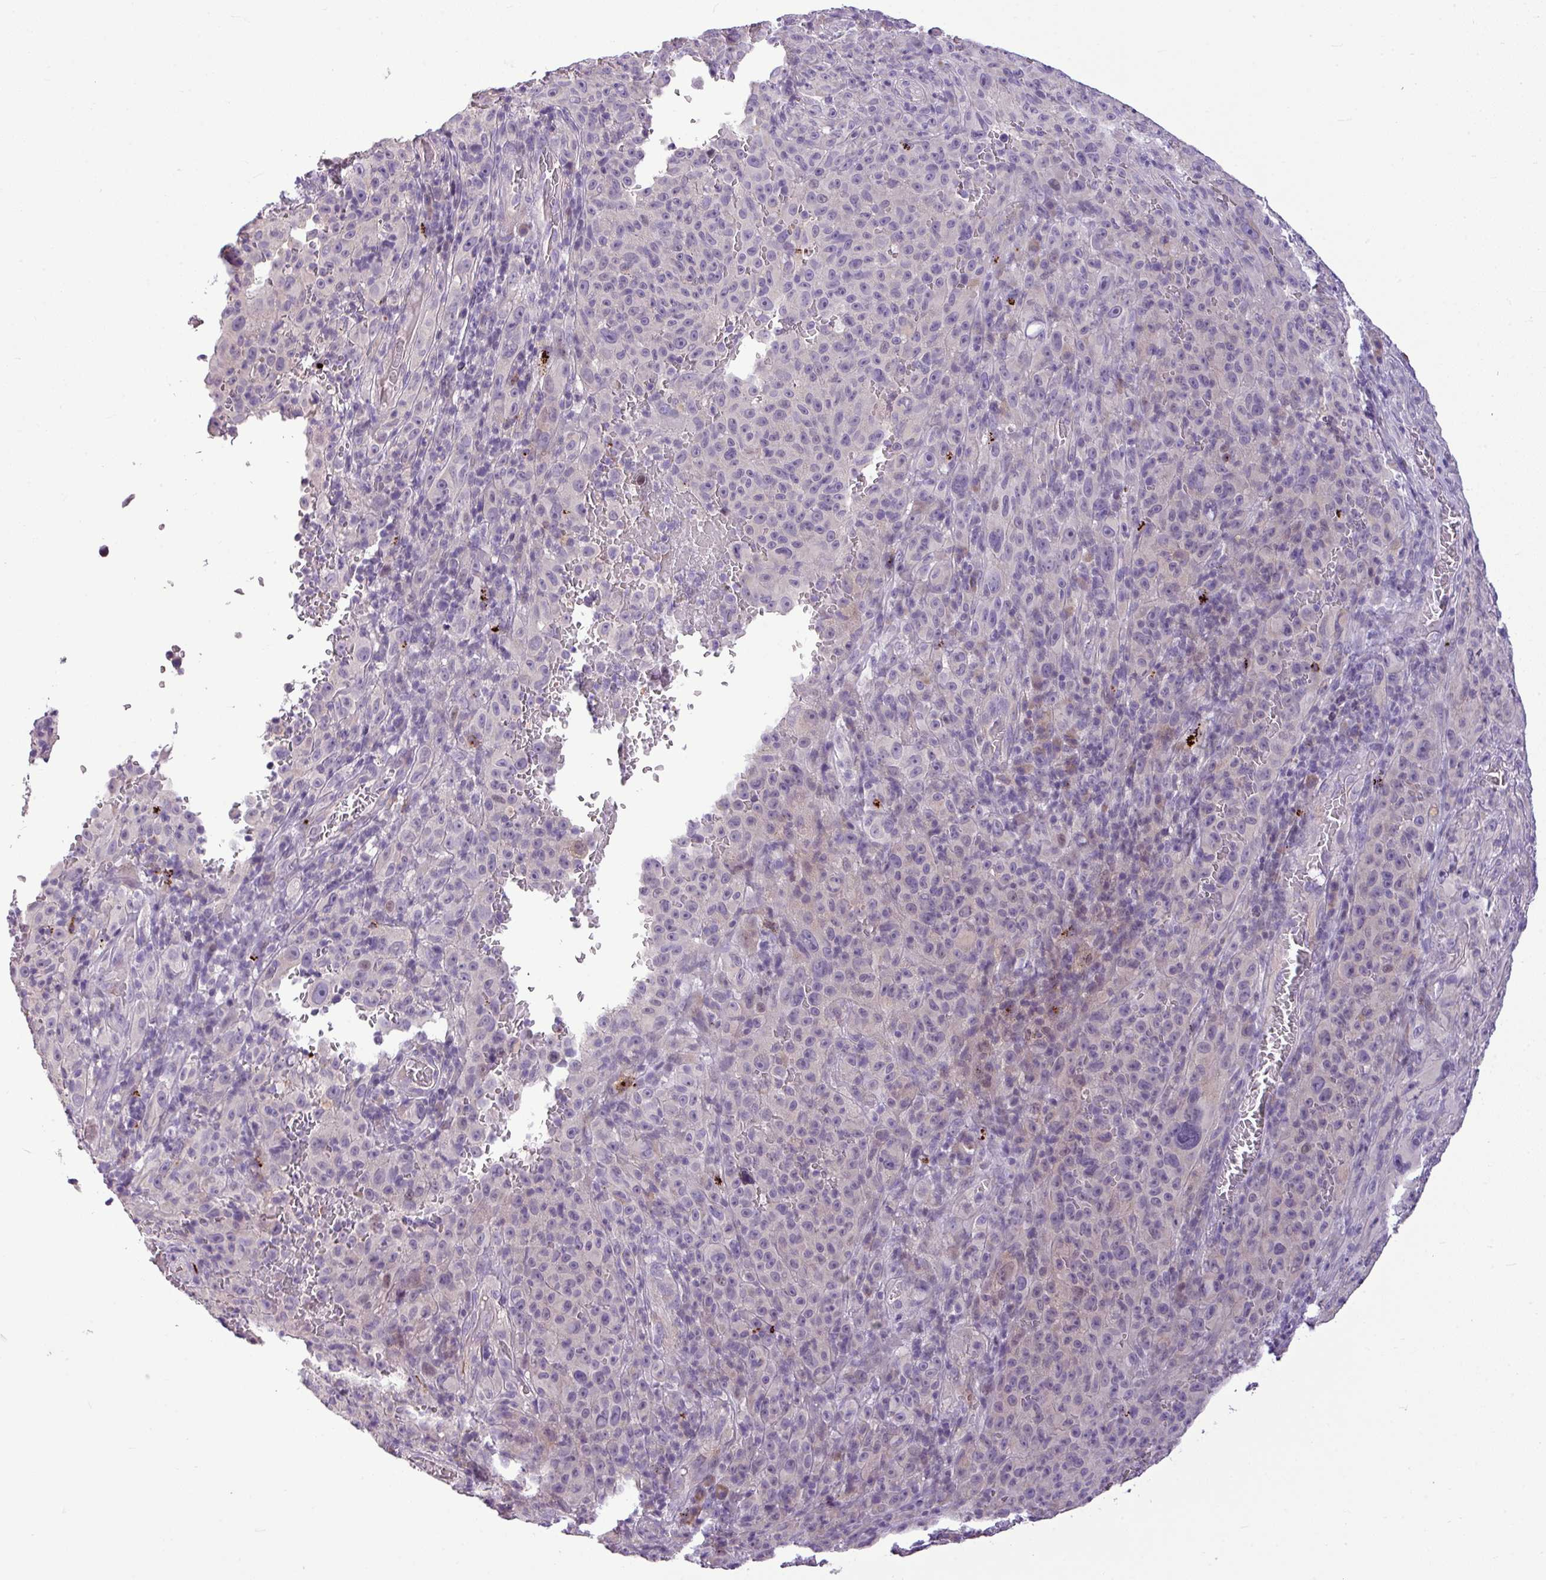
{"staining": {"intensity": "negative", "quantity": "none", "location": "none"}, "tissue": "melanoma", "cell_type": "Tumor cells", "image_type": "cancer", "snomed": [{"axis": "morphology", "description": "Malignant melanoma, NOS"}, {"axis": "topography", "description": "Skin"}], "caption": "This is an immunohistochemistry photomicrograph of human malignant melanoma. There is no staining in tumor cells.", "gene": "IL17A", "patient": {"sex": "female", "age": 82}}